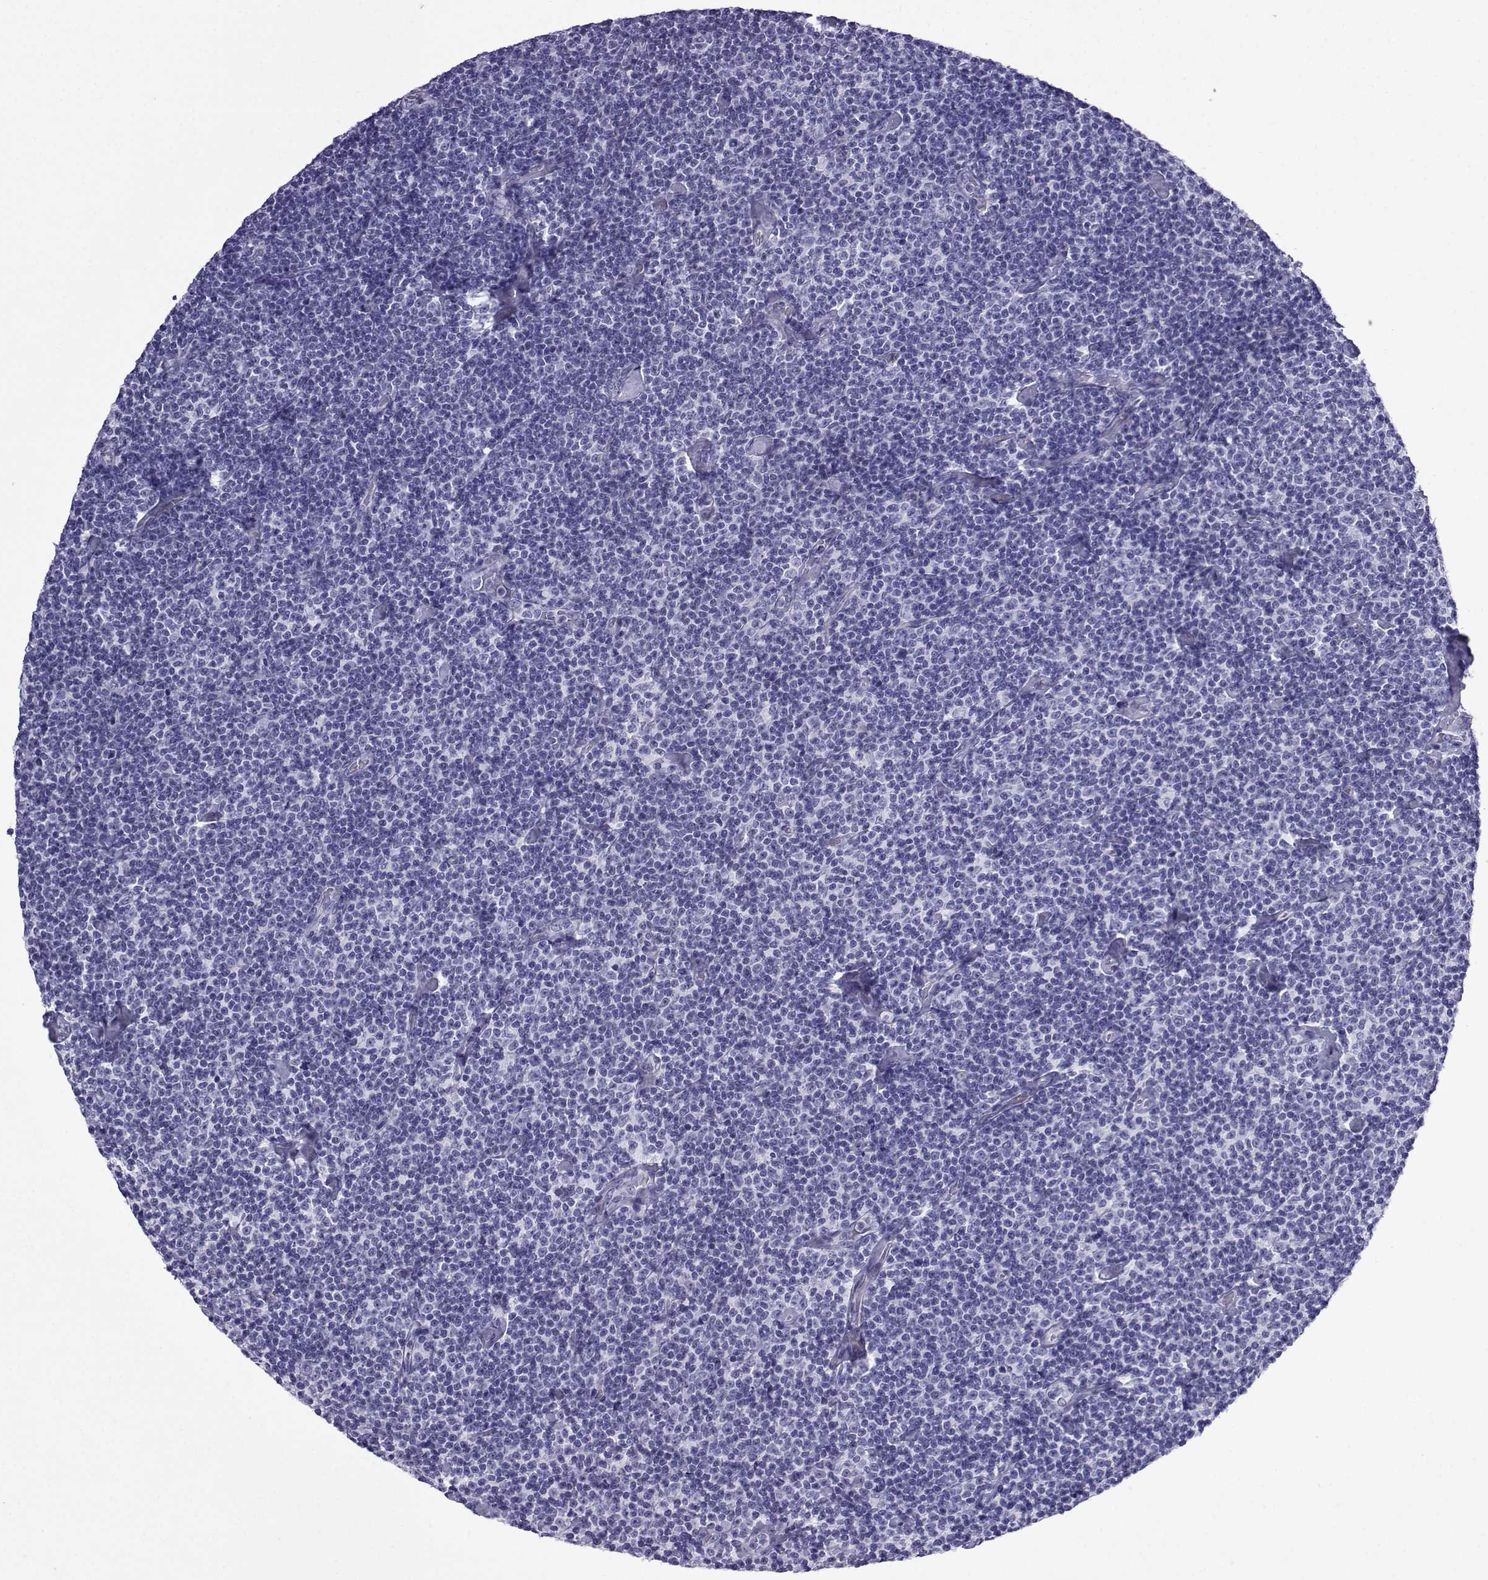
{"staining": {"intensity": "negative", "quantity": "none", "location": "none"}, "tissue": "lymphoma", "cell_type": "Tumor cells", "image_type": "cancer", "snomed": [{"axis": "morphology", "description": "Malignant lymphoma, non-Hodgkin's type, Low grade"}, {"axis": "topography", "description": "Lymph node"}], "caption": "Tumor cells show no significant protein staining in lymphoma.", "gene": "KCNF1", "patient": {"sex": "male", "age": 81}}